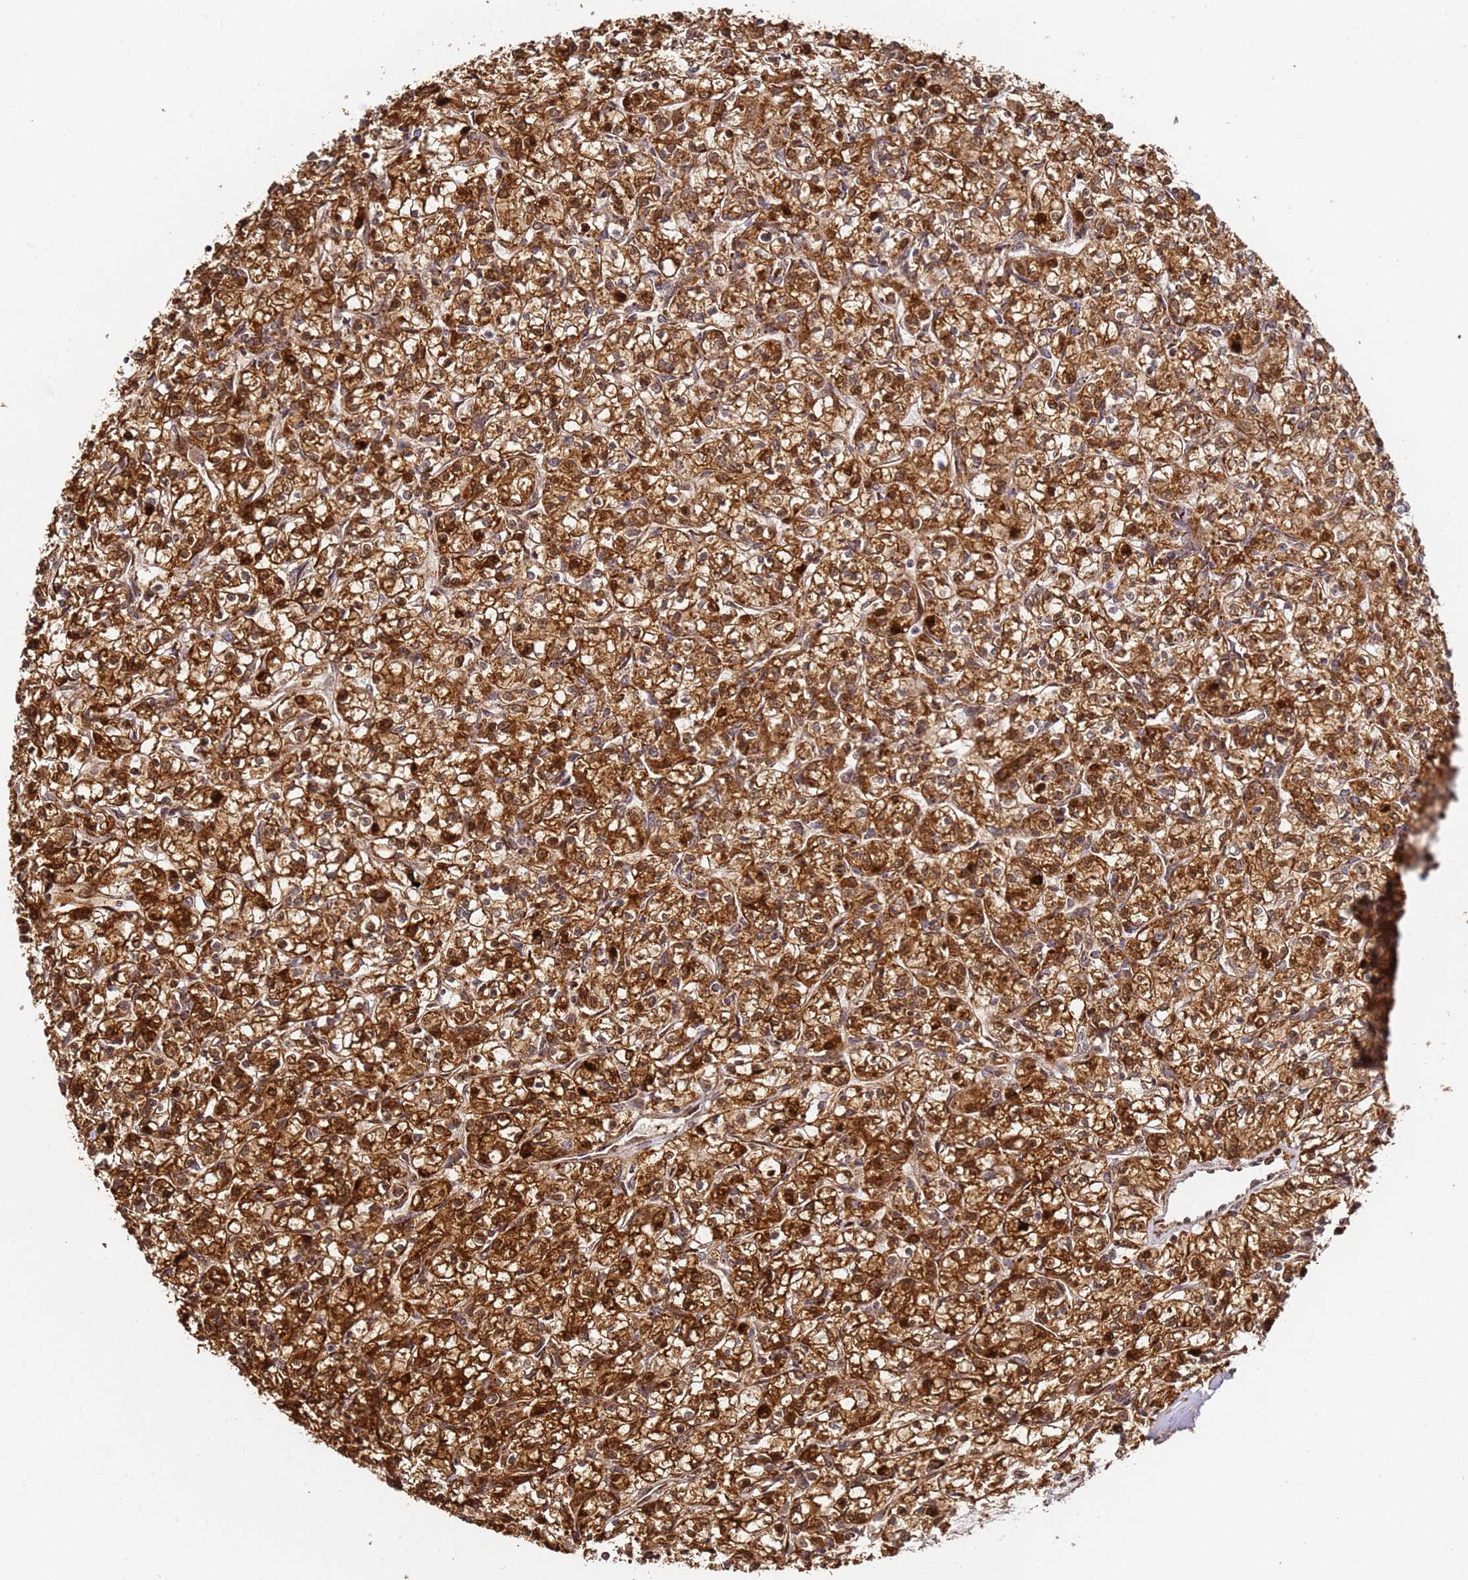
{"staining": {"intensity": "strong", "quantity": ">75%", "location": "cytoplasmic/membranous,nuclear"}, "tissue": "renal cancer", "cell_type": "Tumor cells", "image_type": "cancer", "snomed": [{"axis": "morphology", "description": "Adenocarcinoma, NOS"}, {"axis": "topography", "description": "Kidney"}], "caption": "DAB (3,3'-diaminobenzidine) immunohistochemical staining of human renal adenocarcinoma reveals strong cytoplasmic/membranous and nuclear protein expression in about >75% of tumor cells.", "gene": "SMOX", "patient": {"sex": "female", "age": 59}}